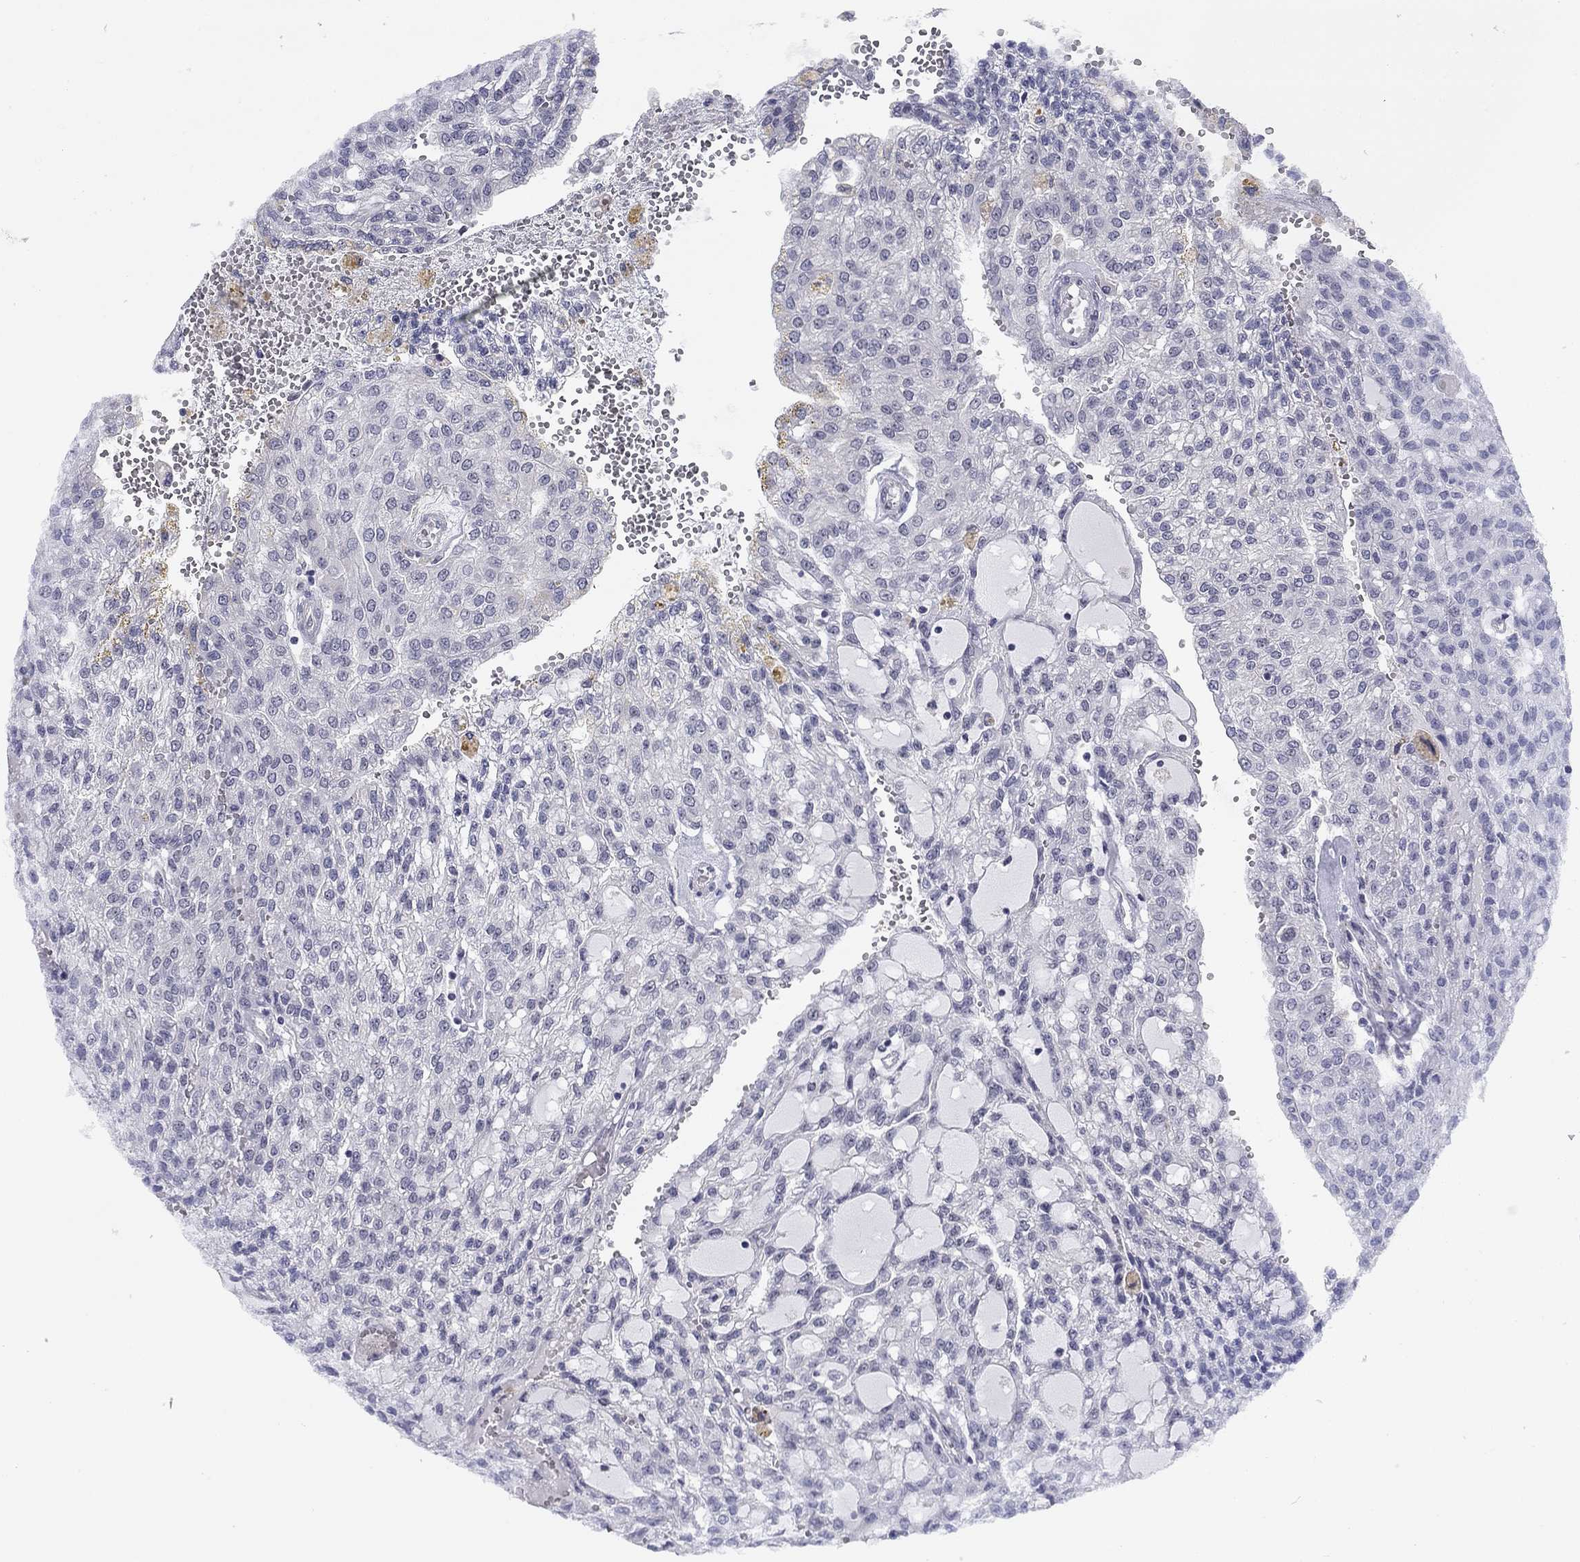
{"staining": {"intensity": "negative", "quantity": "none", "location": "none"}, "tissue": "renal cancer", "cell_type": "Tumor cells", "image_type": "cancer", "snomed": [{"axis": "morphology", "description": "Adenocarcinoma, NOS"}, {"axis": "topography", "description": "Kidney"}], "caption": "Tumor cells are negative for protein expression in human adenocarcinoma (renal).", "gene": "TIGD4", "patient": {"sex": "male", "age": 63}}